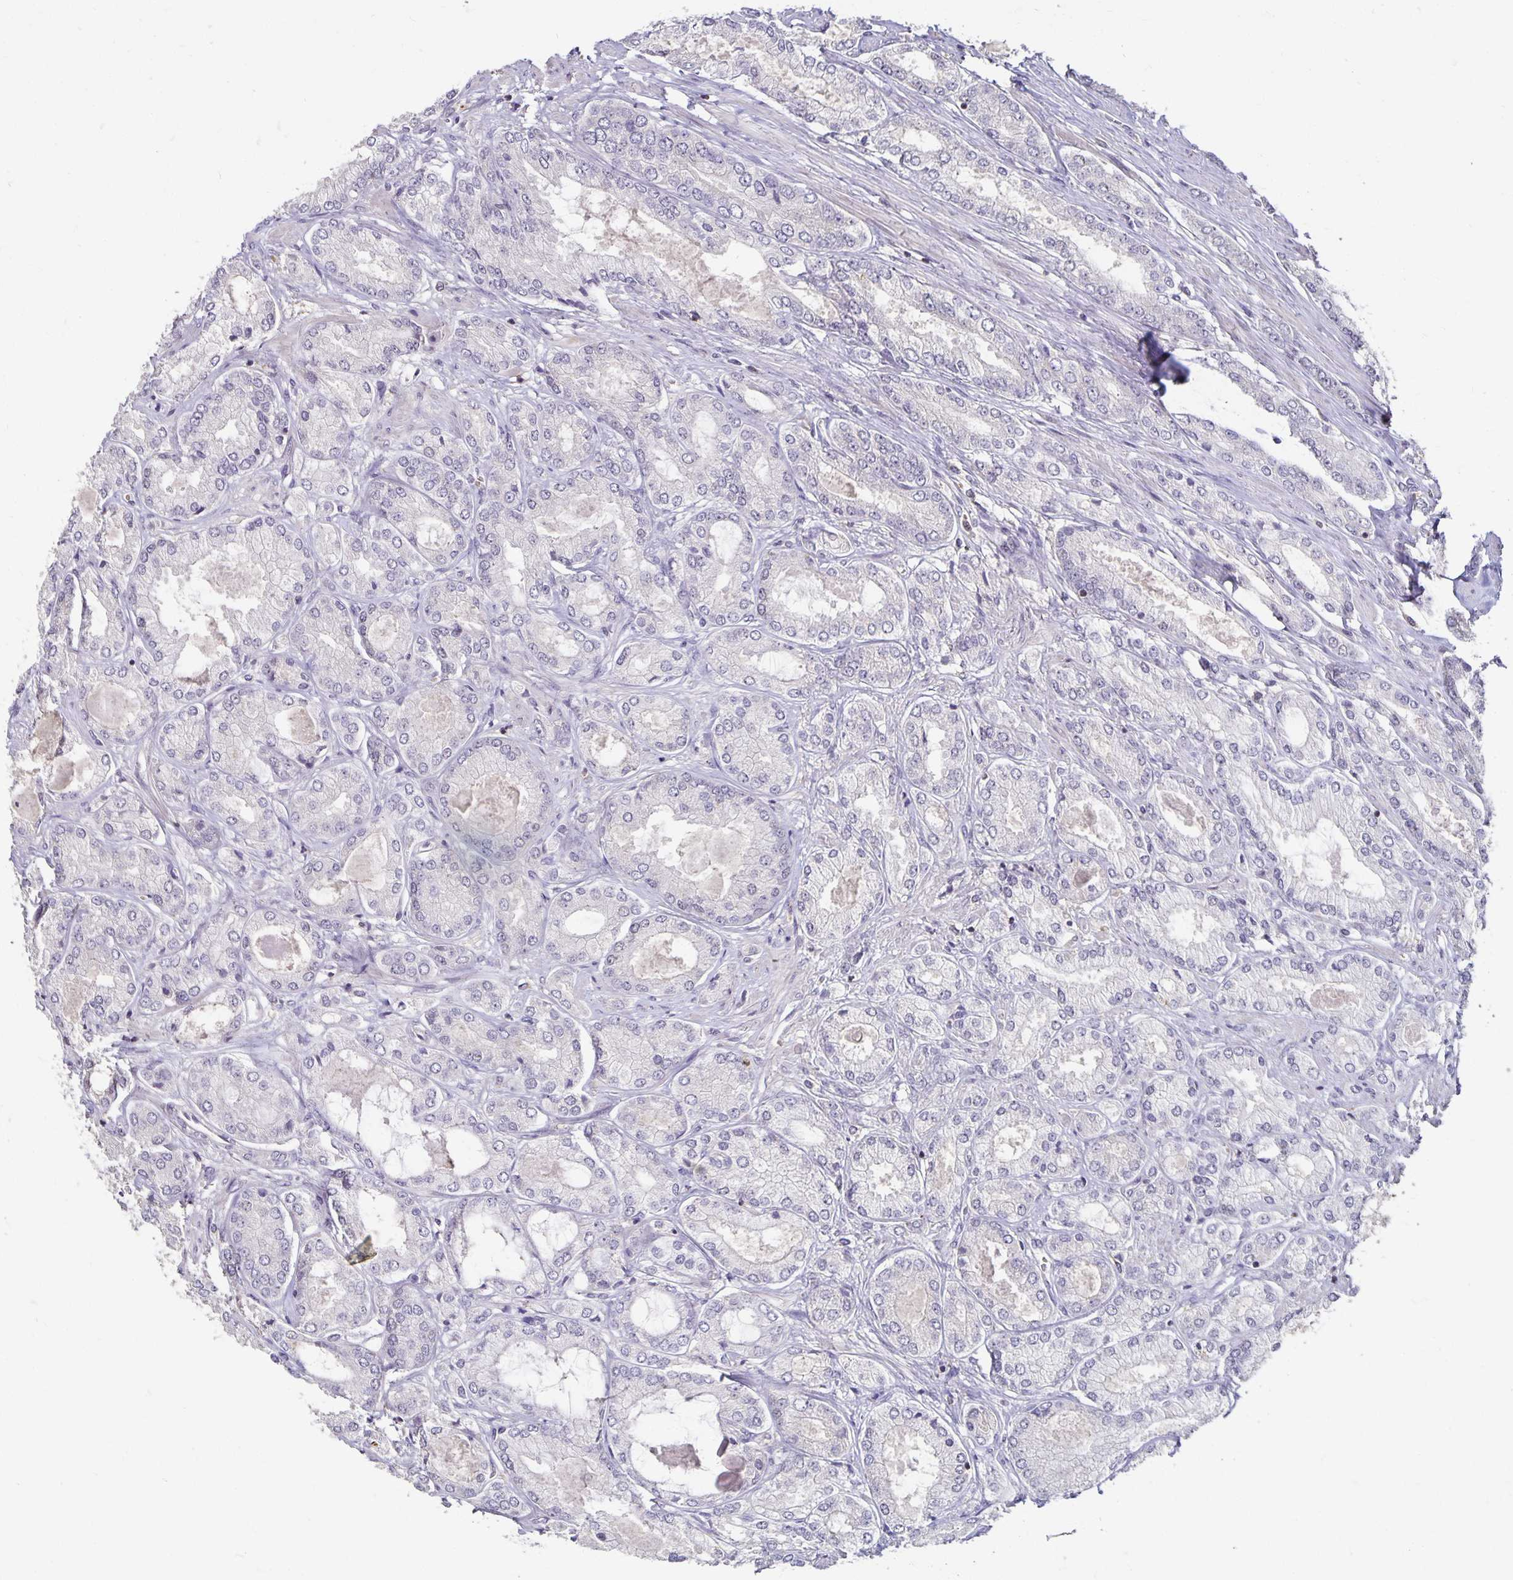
{"staining": {"intensity": "negative", "quantity": "none", "location": "none"}, "tissue": "prostate cancer", "cell_type": "Tumor cells", "image_type": "cancer", "snomed": [{"axis": "morphology", "description": "Adenocarcinoma, High grade"}, {"axis": "topography", "description": "Prostate"}], "caption": "DAB immunohistochemical staining of prostate adenocarcinoma (high-grade) reveals no significant positivity in tumor cells. The staining is performed using DAB (3,3'-diaminobenzidine) brown chromogen with nuclei counter-stained in using hematoxylin.", "gene": "CST6", "patient": {"sex": "male", "age": 68}}